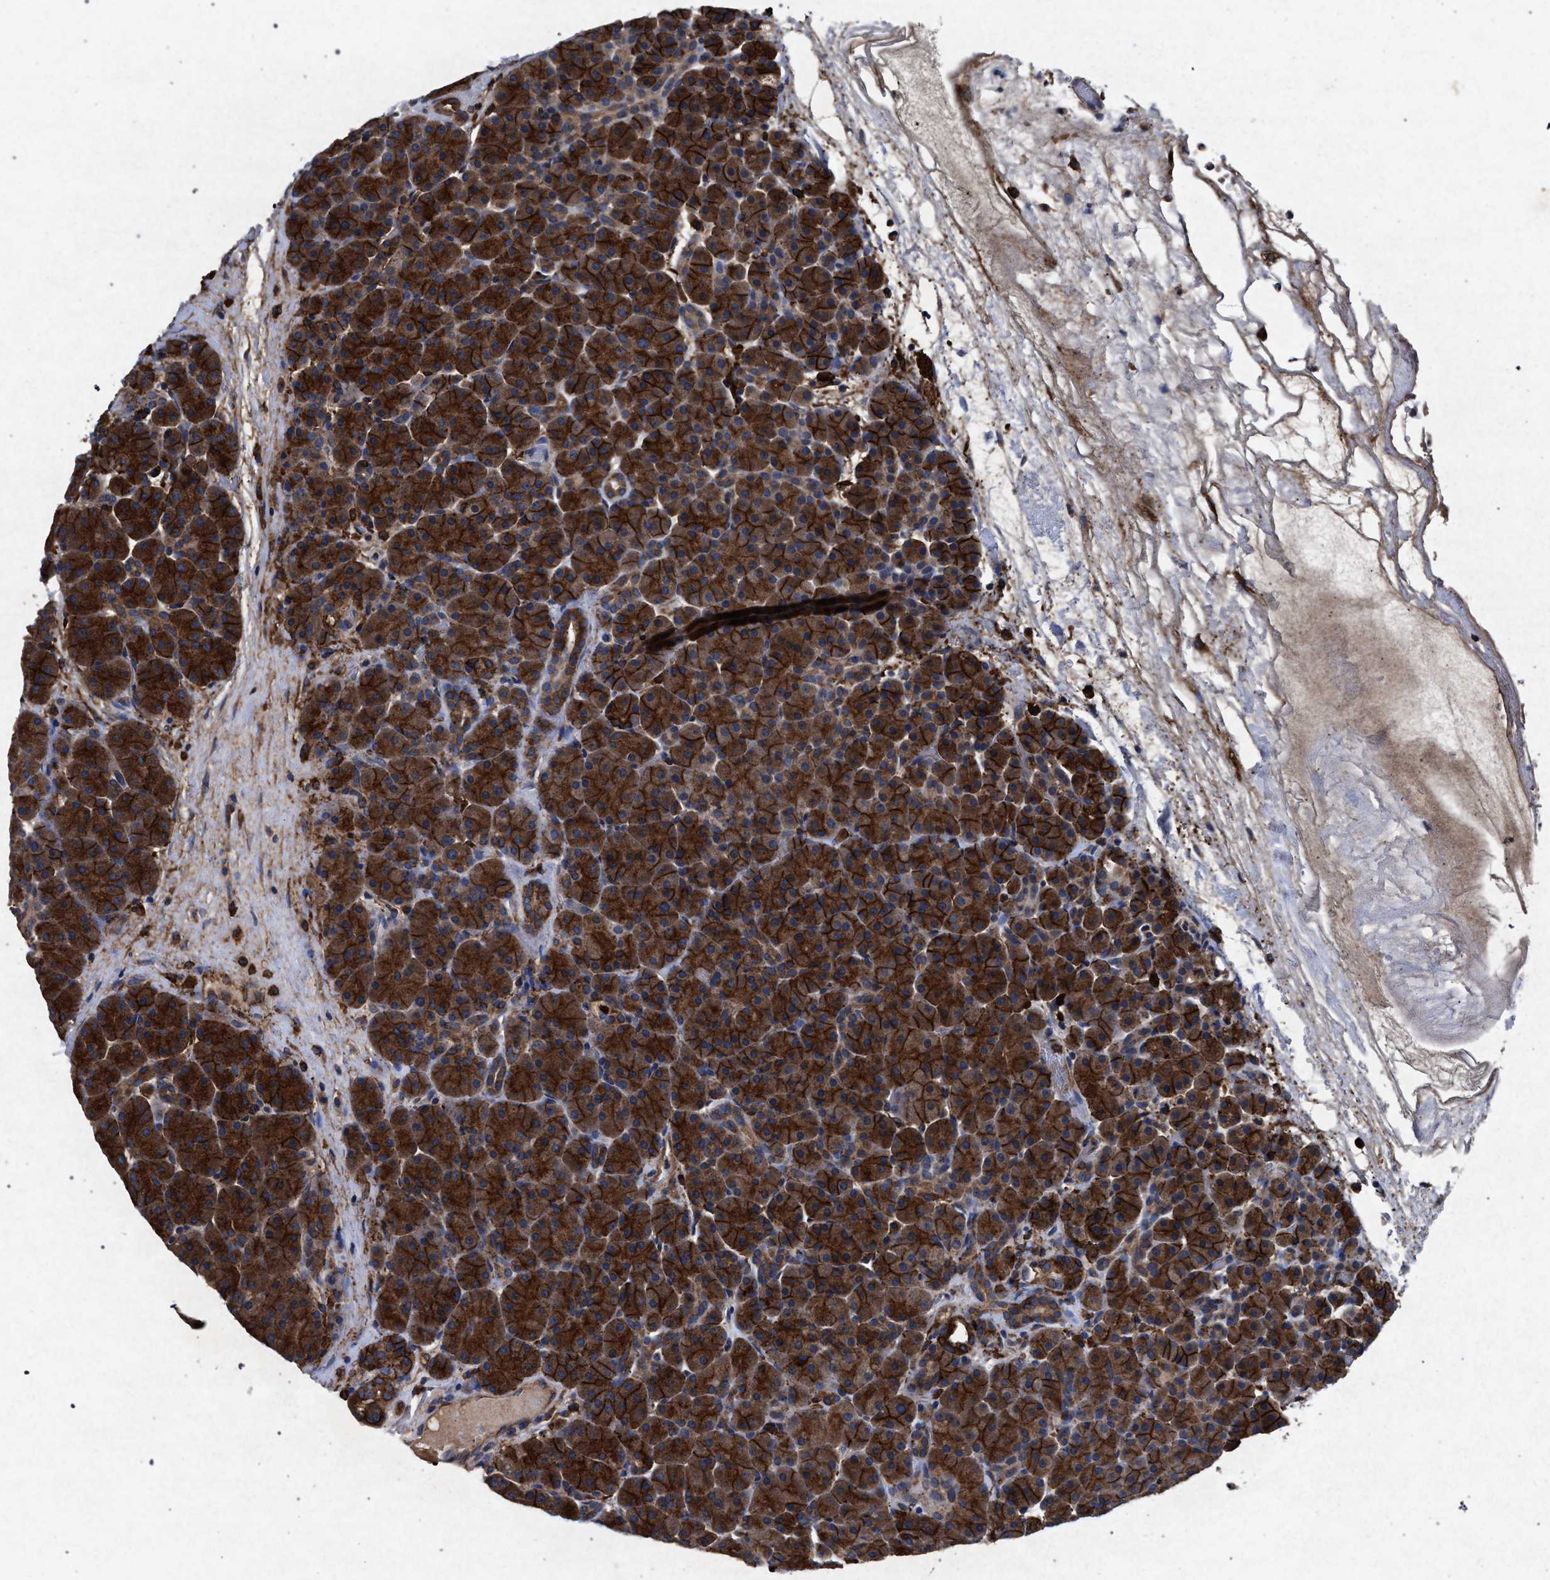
{"staining": {"intensity": "strong", "quantity": ">75%", "location": "cytoplasmic/membranous"}, "tissue": "pancreas", "cell_type": "Exocrine glandular cells", "image_type": "normal", "snomed": [{"axis": "morphology", "description": "Normal tissue, NOS"}, {"axis": "topography", "description": "Pancreas"}], "caption": "Immunohistochemistry (IHC) of normal human pancreas reveals high levels of strong cytoplasmic/membranous positivity in approximately >75% of exocrine glandular cells. (DAB IHC, brown staining for protein, blue staining for nuclei).", "gene": "MARCKS", "patient": {"sex": "male", "age": 66}}